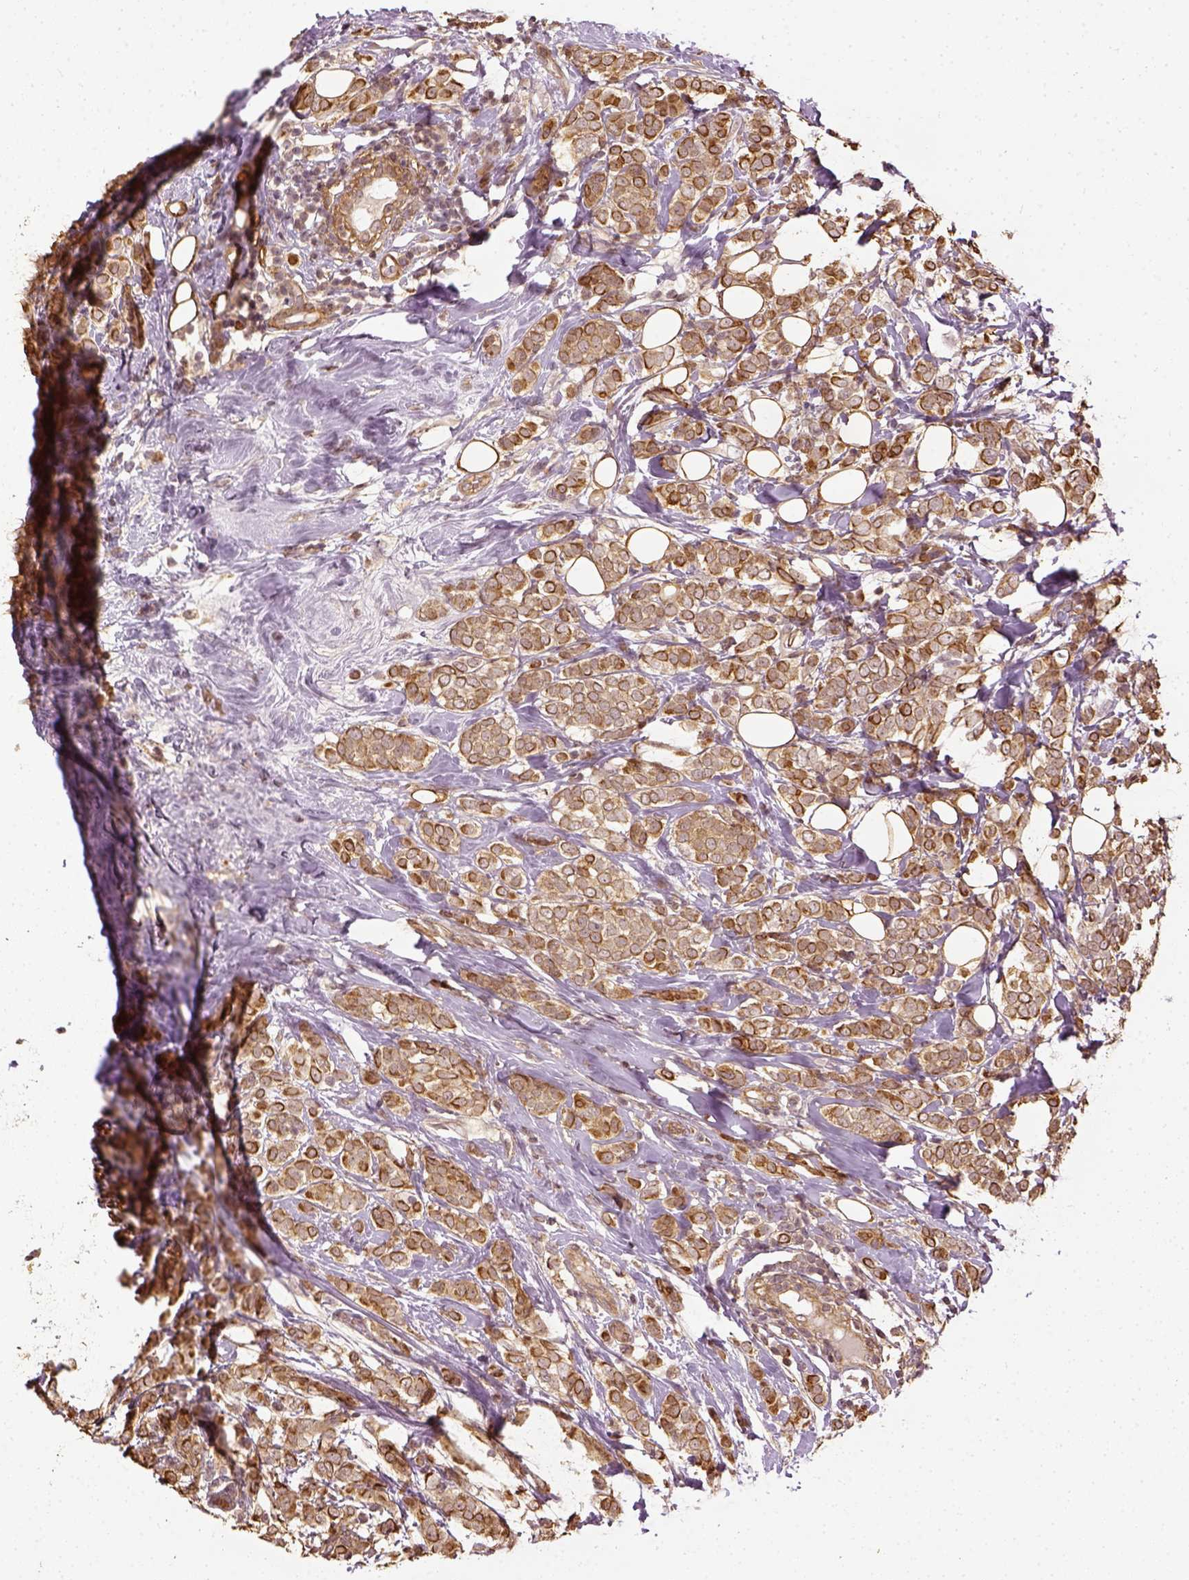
{"staining": {"intensity": "moderate", "quantity": ">75%", "location": "cytoplasmic/membranous"}, "tissue": "breast cancer", "cell_type": "Tumor cells", "image_type": "cancer", "snomed": [{"axis": "morphology", "description": "Lobular carcinoma"}, {"axis": "topography", "description": "Breast"}], "caption": "This histopathology image demonstrates IHC staining of human breast cancer (lobular carcinoma), with medium moderate cytoplasmic/membranous staining in about >75% of tumor cells.", "gene": "VEGFA", "patient": {"sex": "female", "age": 49}}